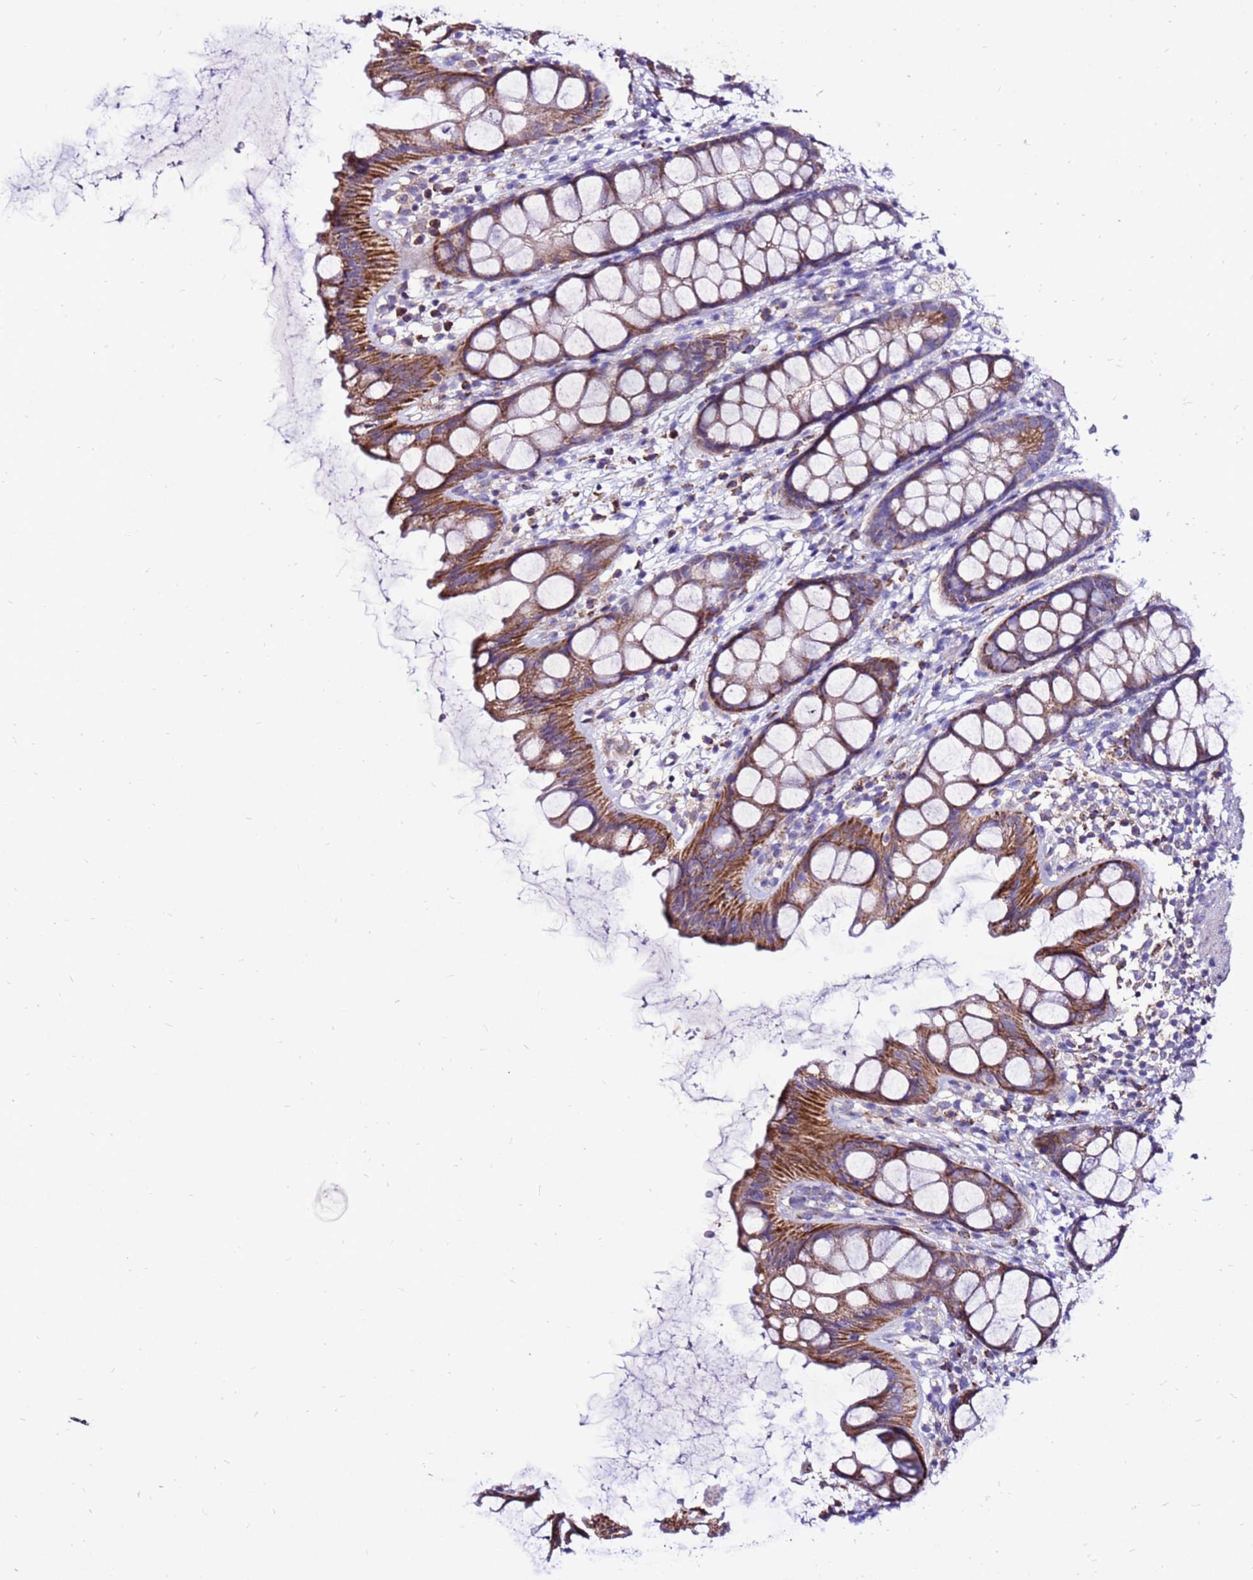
{"staining": {"intensity": "strong", "quantity": ">75%", "location": "cytoplasmic/membranous"}, "tissue": "rectum", "cell_type": "Glandular cells", "image_type": "normal", "snomed": [{"axis": "morphology", "description": "Normal tissue, NOS"}, {"axis": "topography", "description": "Rectum"}], "caption": "High-power microscopy captured an IHC micrograph of unremarkable rectum, revealing strong cytoplasmic/membranous staining in approximately >75% of glandular cells.", "gene": "TMEM106C", "patient": {"sex": "female", "age": 65}}